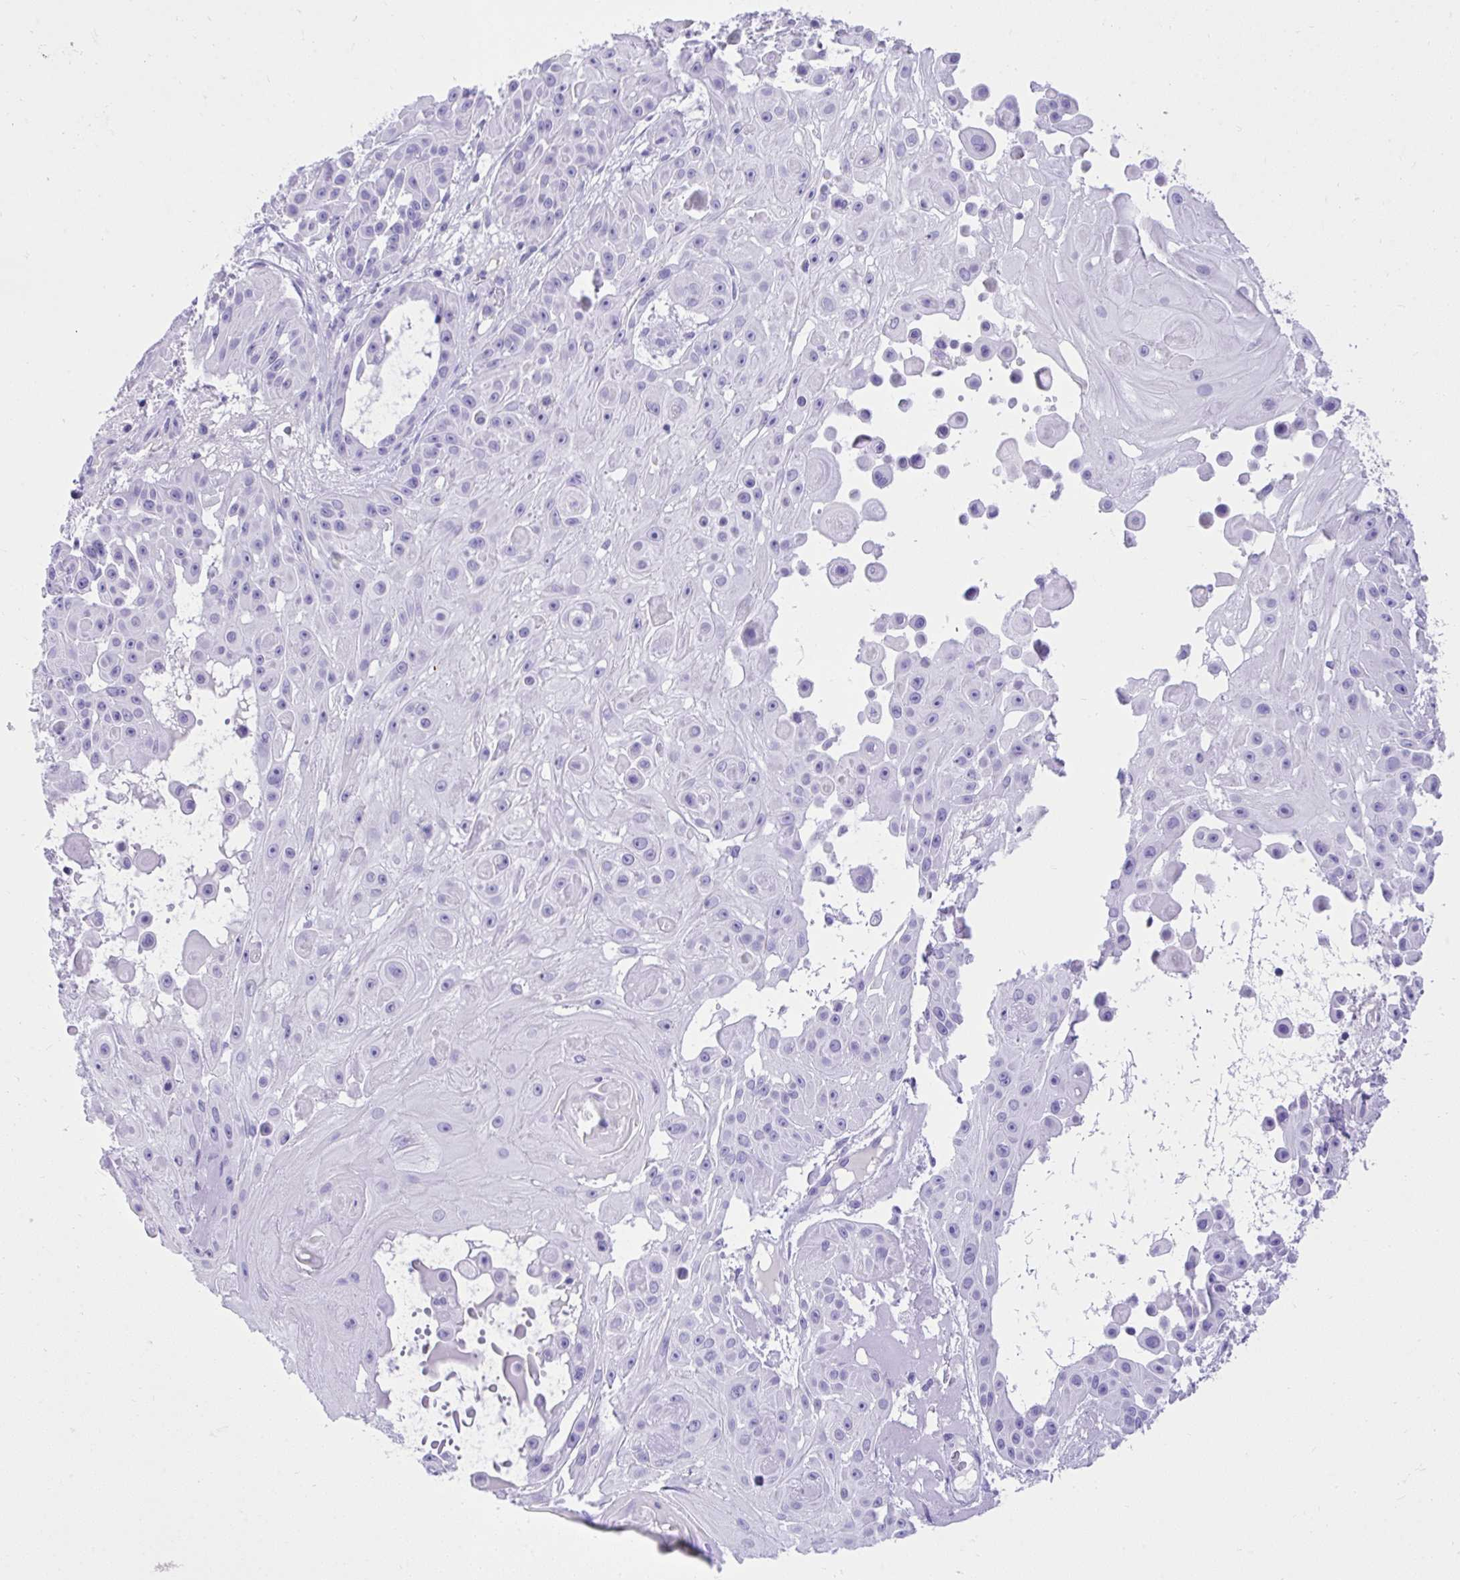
{"staining": {"intensity": "negative", "quantity": "none", "location": "none"}, "tissue": "skin cancer", "cell_type": "Tumor cells", "image_type": "cancer", "snomed": [{"axis": "morphology", "description": "Squamous cell carcinoma, NOS"}, {"axis": "topography", "description": "Skin"}], "caption": "Tumor cells are negative for protein expression in human skin cancer (squamous cell carcinoma). (DAB (3,3'-diaminobenzidine) immunohistochemistry (IHC) visualized using brightfield microscopy, high magnification).", "gene": "KCNN4", "patient": {"sex": "male", "age": 91}}